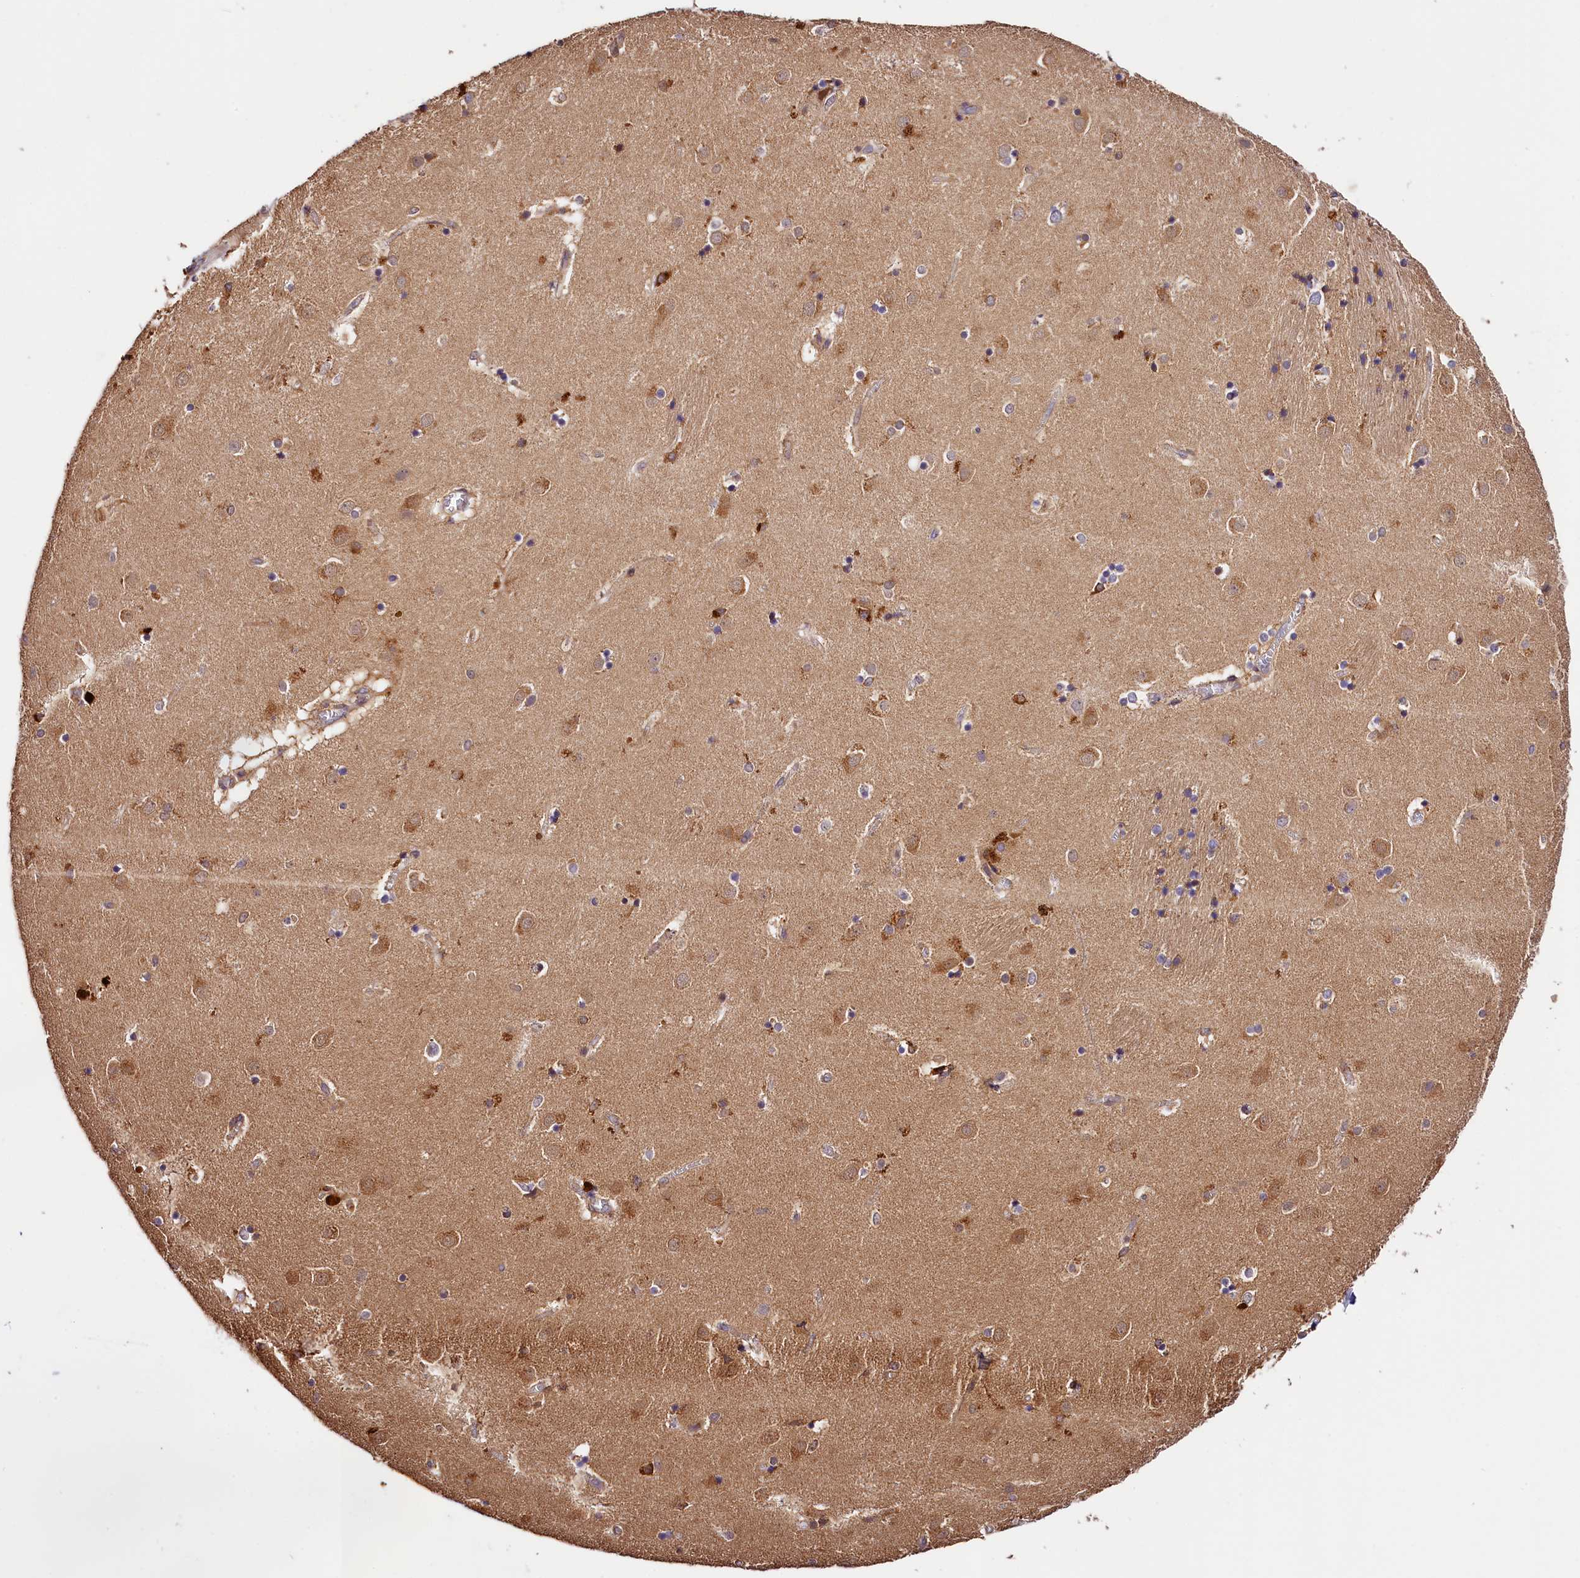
{"staining": {"intensity": "moderate", "quantity": "<25%", "location": "cytoplasmic/membranous"}, "tissue": "caudate", "cell_type": "Glial cells", "image_type": "normal", "snomed": [{"axis": "morphology", "description": "Normal tissue, NOS"}, {"axis": "topography", "description": "Lateral ventricle wall"}], "caption": "Immunohistochemical staining of normal caudate exhibits low levels of moderate cytoplasmic/membranous expression in about <25% of glial cells.", "gene": "KPTN", "patient": {"sex": "male", "age": 70}}